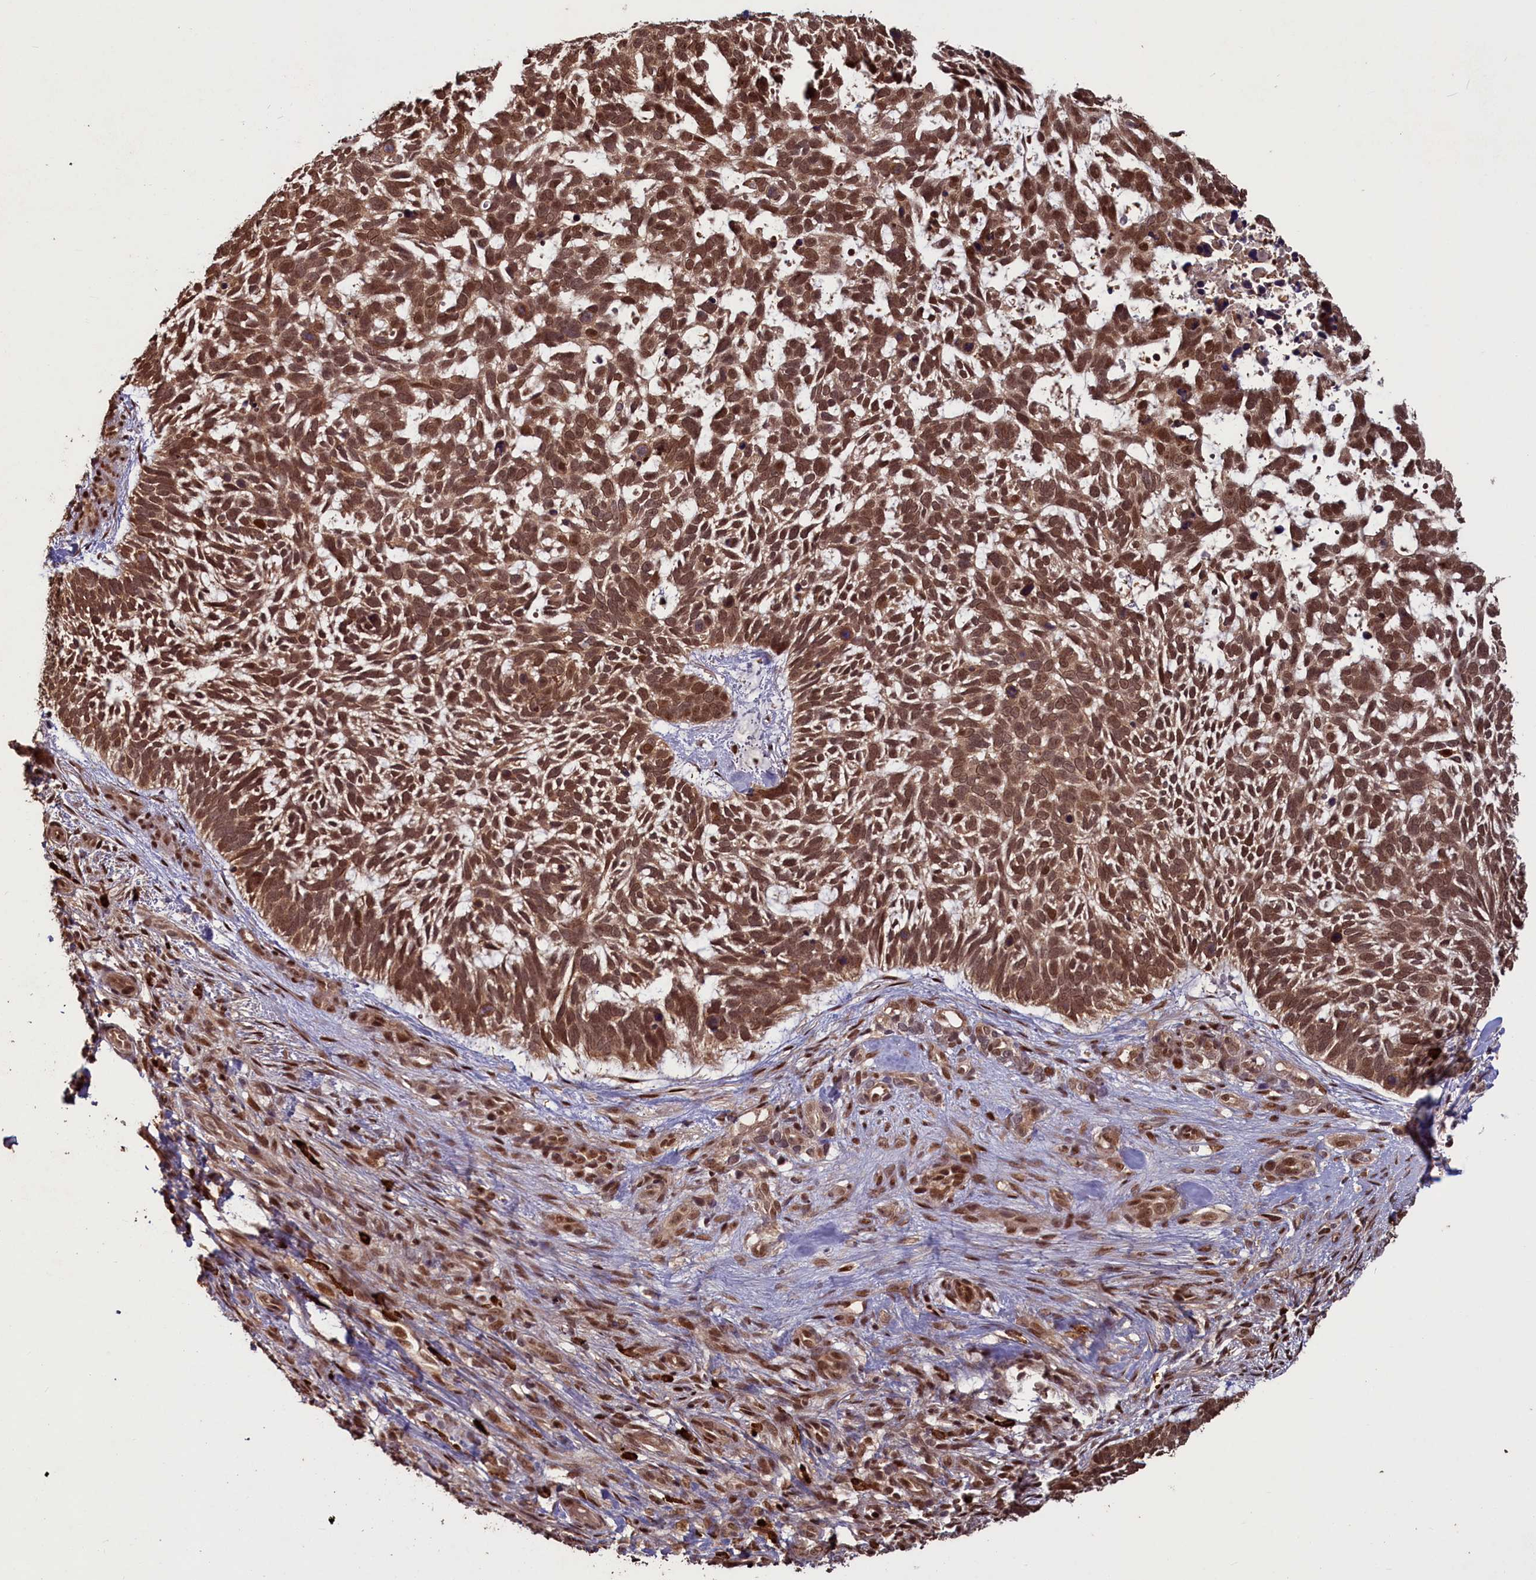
{"staining": {"intensity": "strong", "quantity": ">75%", "location": "cytoplasmic/membranous,nuclear"}, "tissue": "skin cancer", "cell_type": "Tumor cells", "image_type": "cancer", "snomed": [{"axis": "morphology", "description": "Basal cell carcinoma"}, {"axis": "topography", "description": "Skin"}], "caption": "A micrograph showing strong cytoplasmic/membranous and nuclear staining in about >75% of tumor cells in skin cancer (basal cell carcinoma), as visualized by brown immunohistochemical staining.", "gene": "NAE1", "patient": {"sex": "male", "age": 88}}